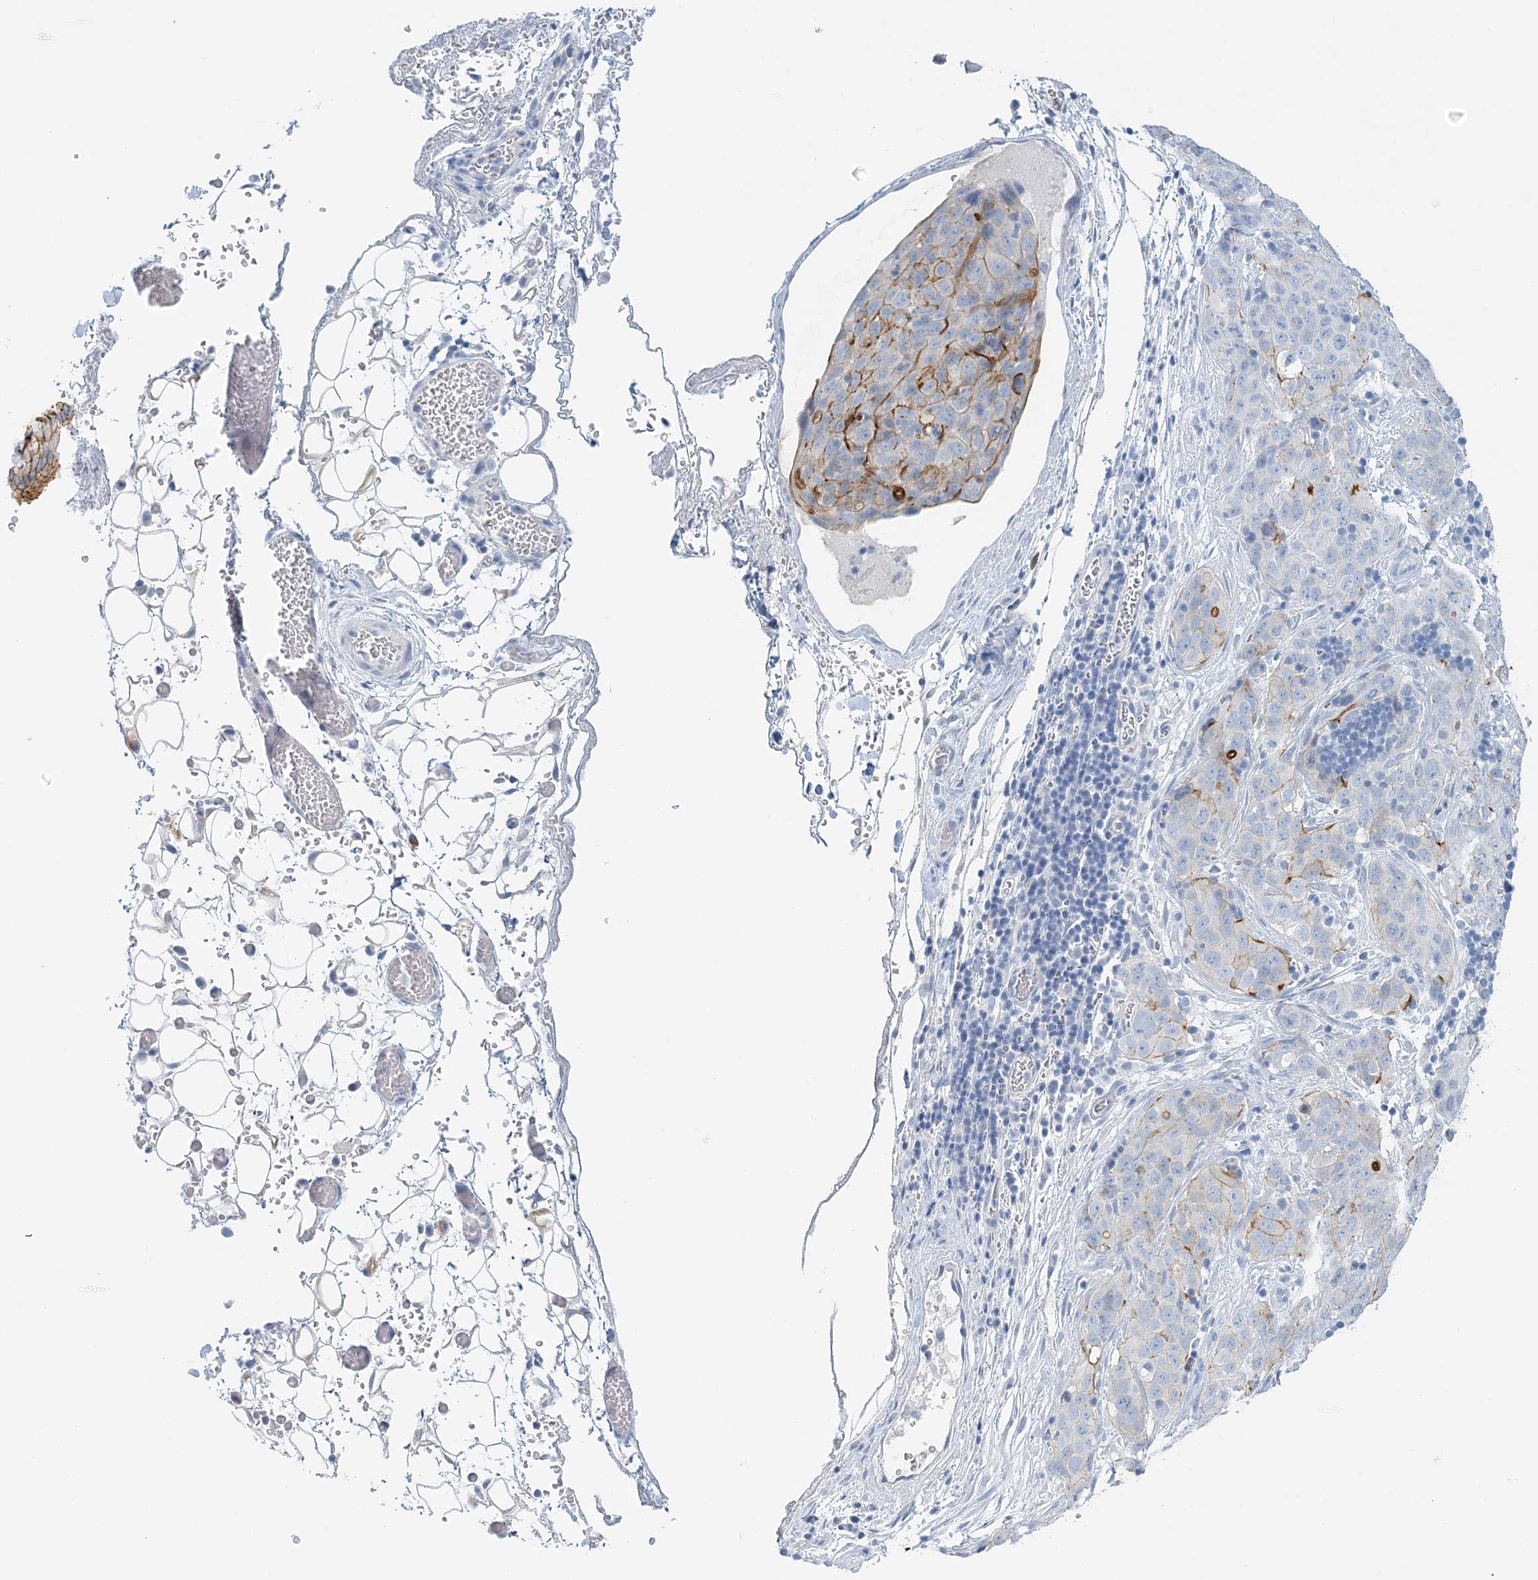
{"staining": {"intensity": "moderate", "quantity": "<25%", "location": "cytoplasmic/membranous"}, "tissue": "stomach cancer", "cell_type": "Tumor cells", "image_type": "cancer", "snomed": [{"axis": "morphology", "description": "Normal tissue, NOS"}, {"axis": "morphology", "description": "Adenocarcinoma, NOS"}, {"axis": "topography", "description": "Lymph node"}, {"axis": "topography", "description": "Stomach"}], "caption": "A histopathology image of adenocarcinoma (stomach) stained for a protein reveals moderate cytoplasmic/membranous brown staining in tumor cells.", "gene": "VILL", "patient": {"sex": "male", "age": 48}}